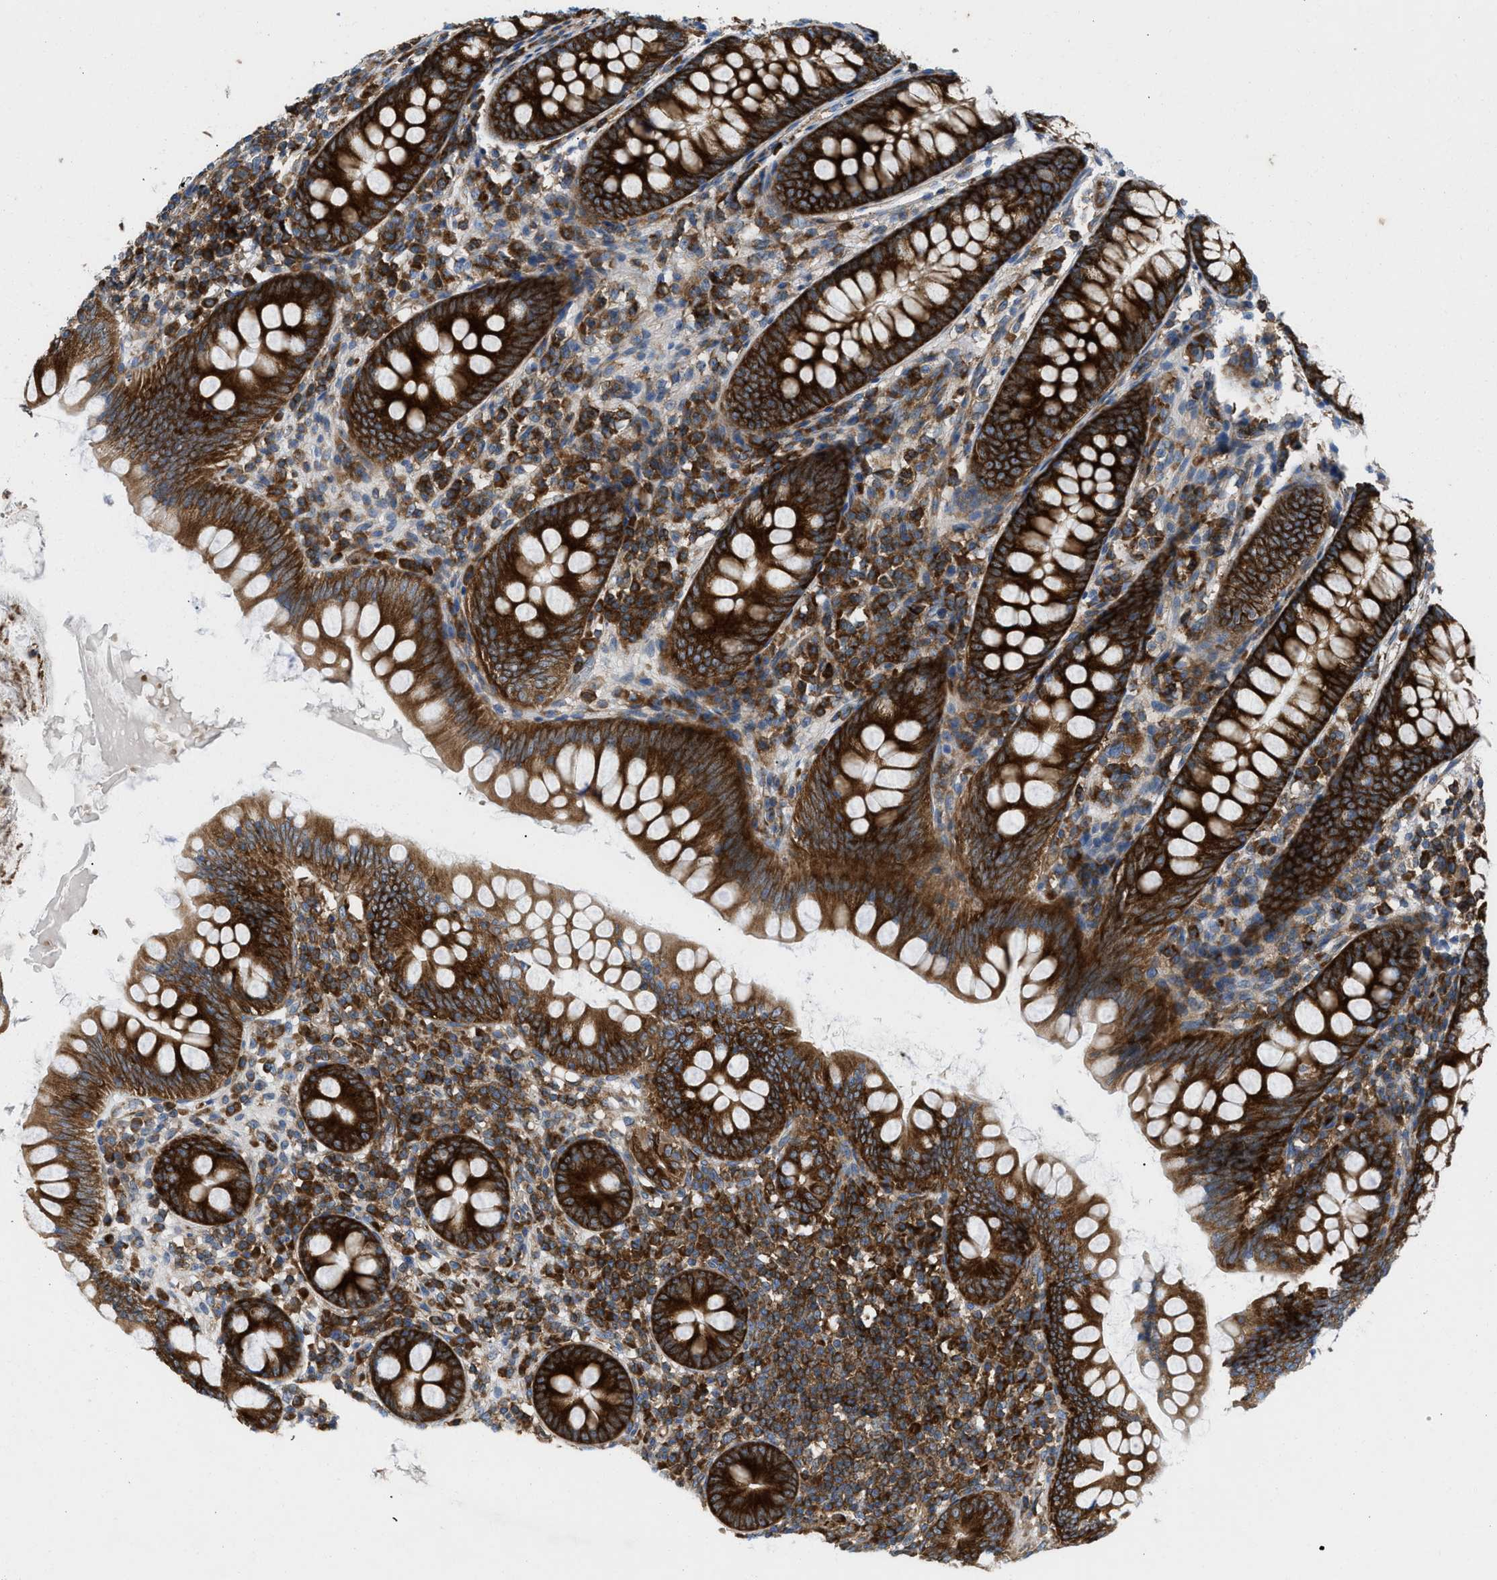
{"staining": {"intensity": "strong", "quantity": ">75%", "location": "cytoplasmic/membranous"}, "tissue": "appendix", "cell_type": "Glandular cells", "image_type": "normal", "snomed": [{"axis": "morphology", "description": "Normal tissue, NOS"}, {"axis": "topography", "description": "Appendix"}], "caption": "This is a micrograph of immunohistochemistry (IHC) staining of benign appendix, which shows strong staining in the cytoplasmic/membranous of glandular cells.", "gene": "GPAT4", "patient": {"sex": "female", "age": 77}}